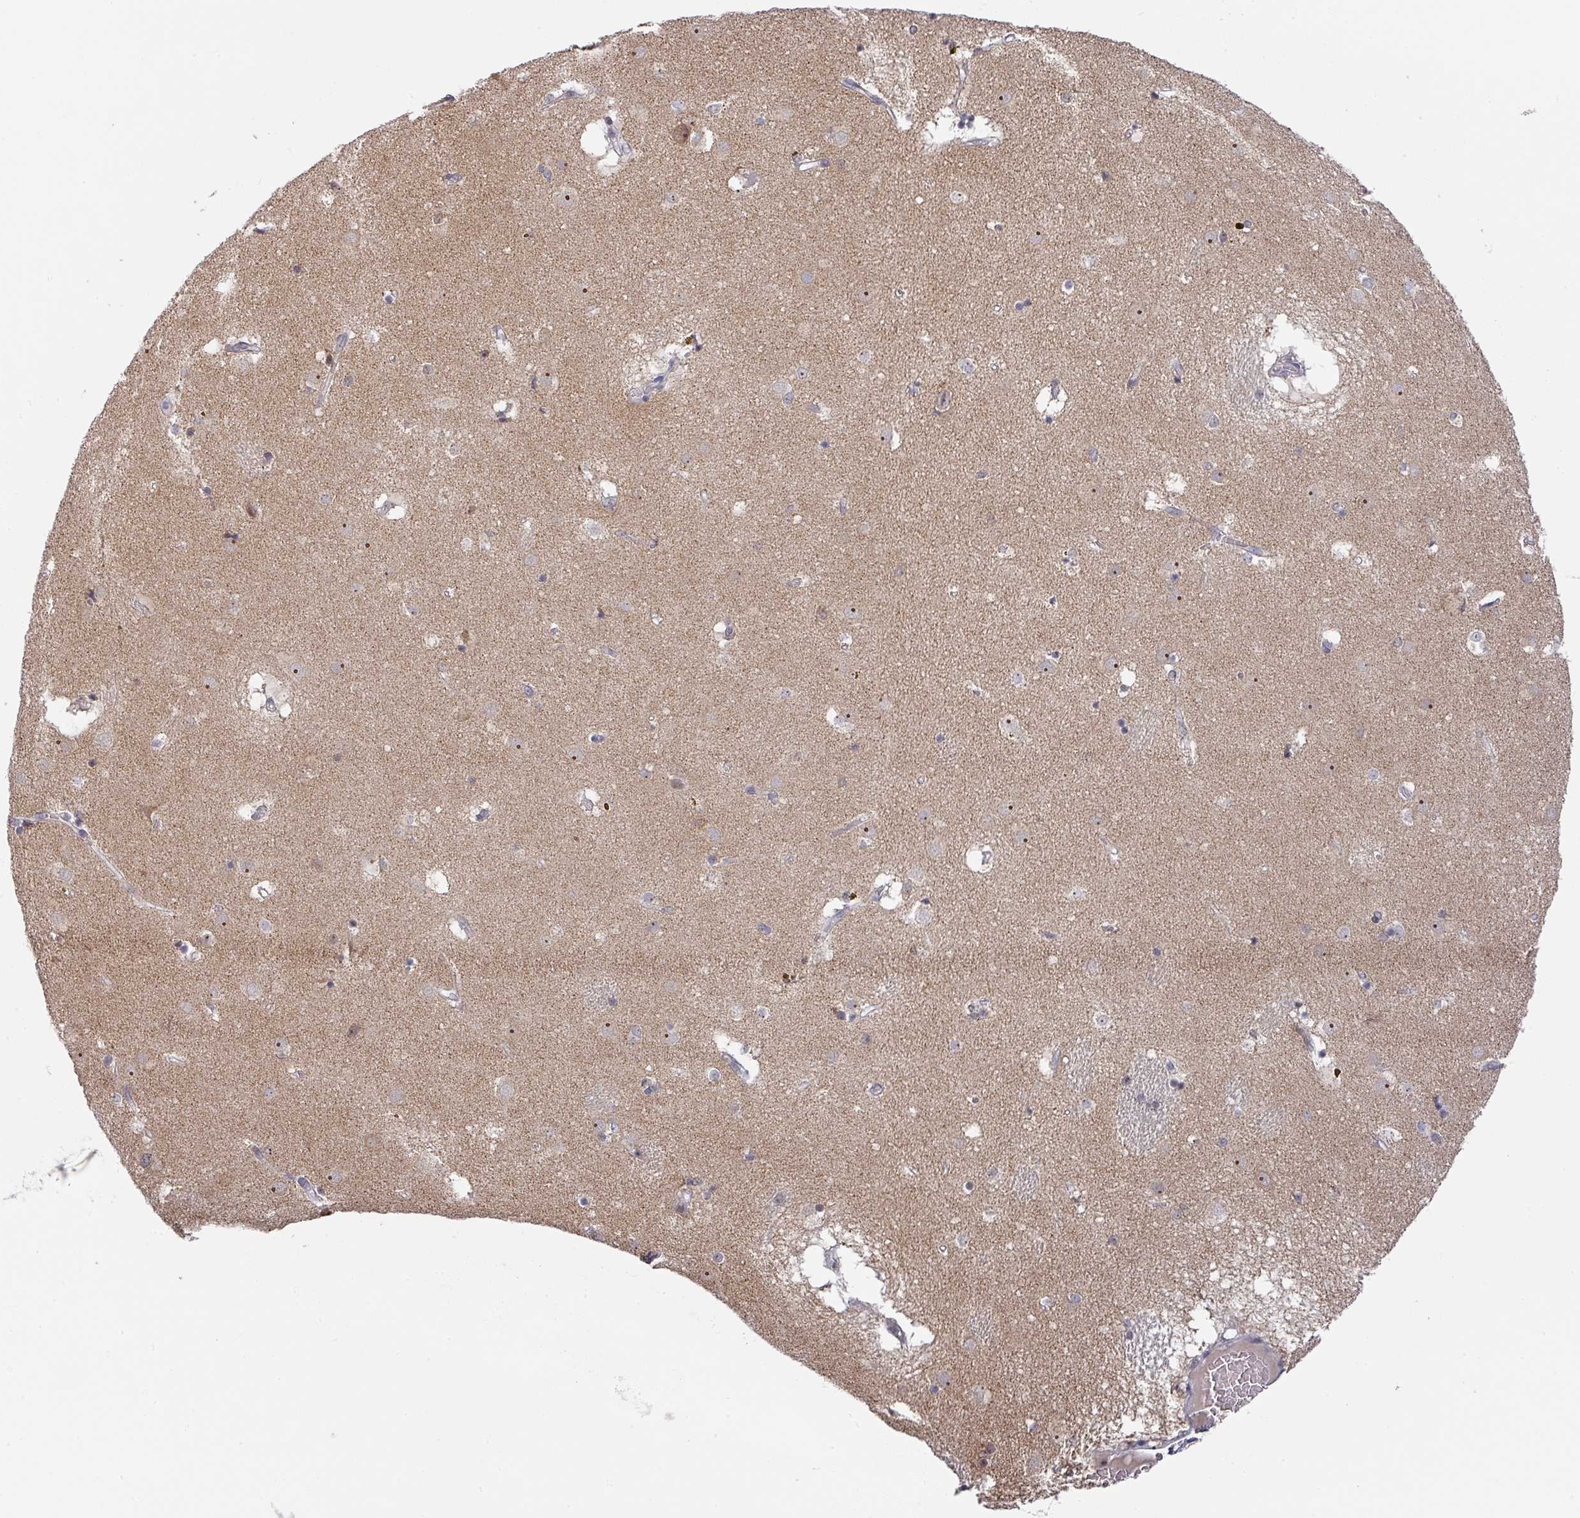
{"staining": {"intensity": "negative", "quantity": "none", "location": "none"}, "tissue": "caudate", "cell_type": "Glial cells", "image_type": "normal", "snomed": [{"axis": "morphology", "description": "Normal tissue, NOS"}, {"axis": "topography", "description": "Lateral ventricle wall"}], "caption": "Glial cells are negative for brown protein staining in unremarkable caudate. (DAB immunohistochemistry visualized using brightfield microscopy, high magnification).", "gene": "ZNF654", "patient": {"sex": "male", "age": 70}}